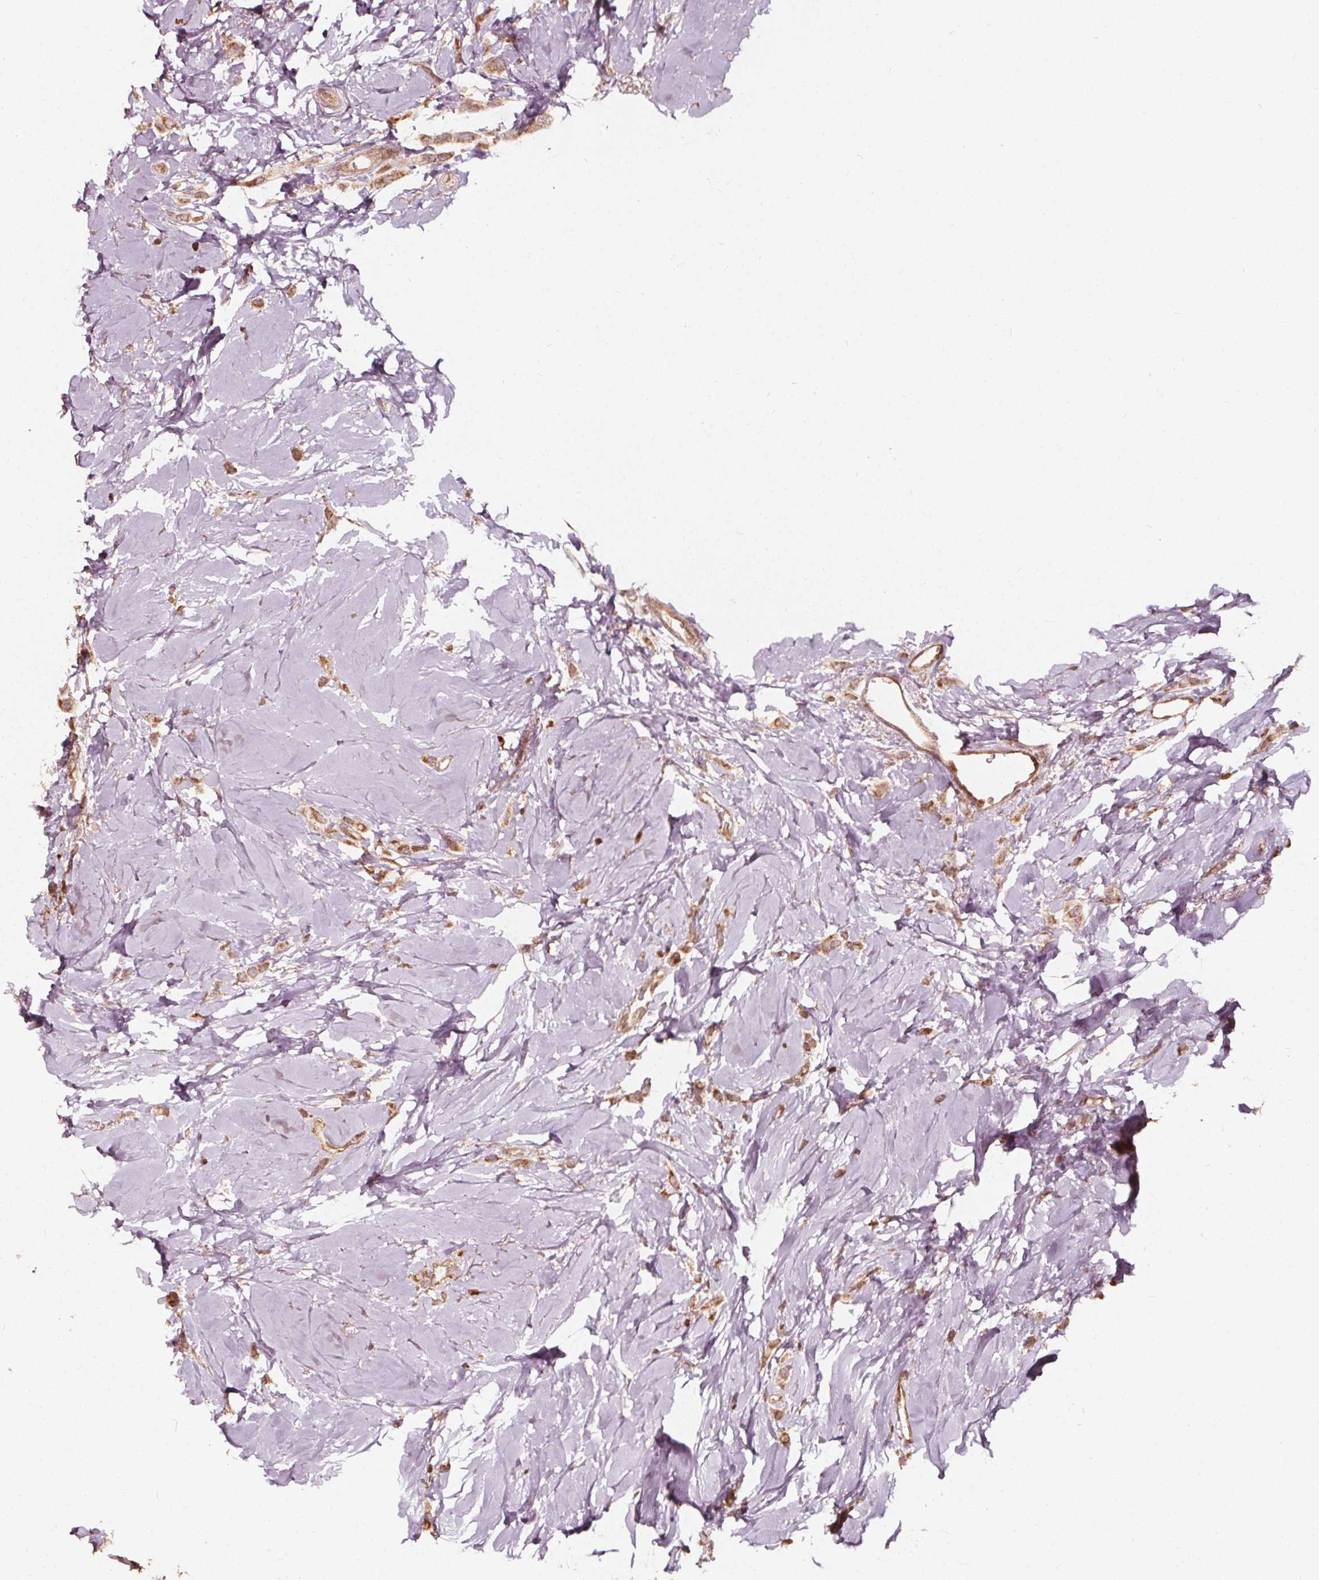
{"staining": {"intensity": "moderate", "quantity": ">75%", "location": "cytoplasmic/membranous"}, "tissue": "breast cancer", "cell_type": "Tumor cells", "image_type": "cancer", "snomed": [{"axis": "morphology", "description": "Lobular carcinoma"}, {"axis": "topography", "description": "Breast"}], "caption": "Lobular carcinoma (breast) tissue displays moderate cytoplasmic/membranous expression in approximately >75% of tumor cells", "gene": "AIP", "patient": {"sex": "female", "age": 66}}